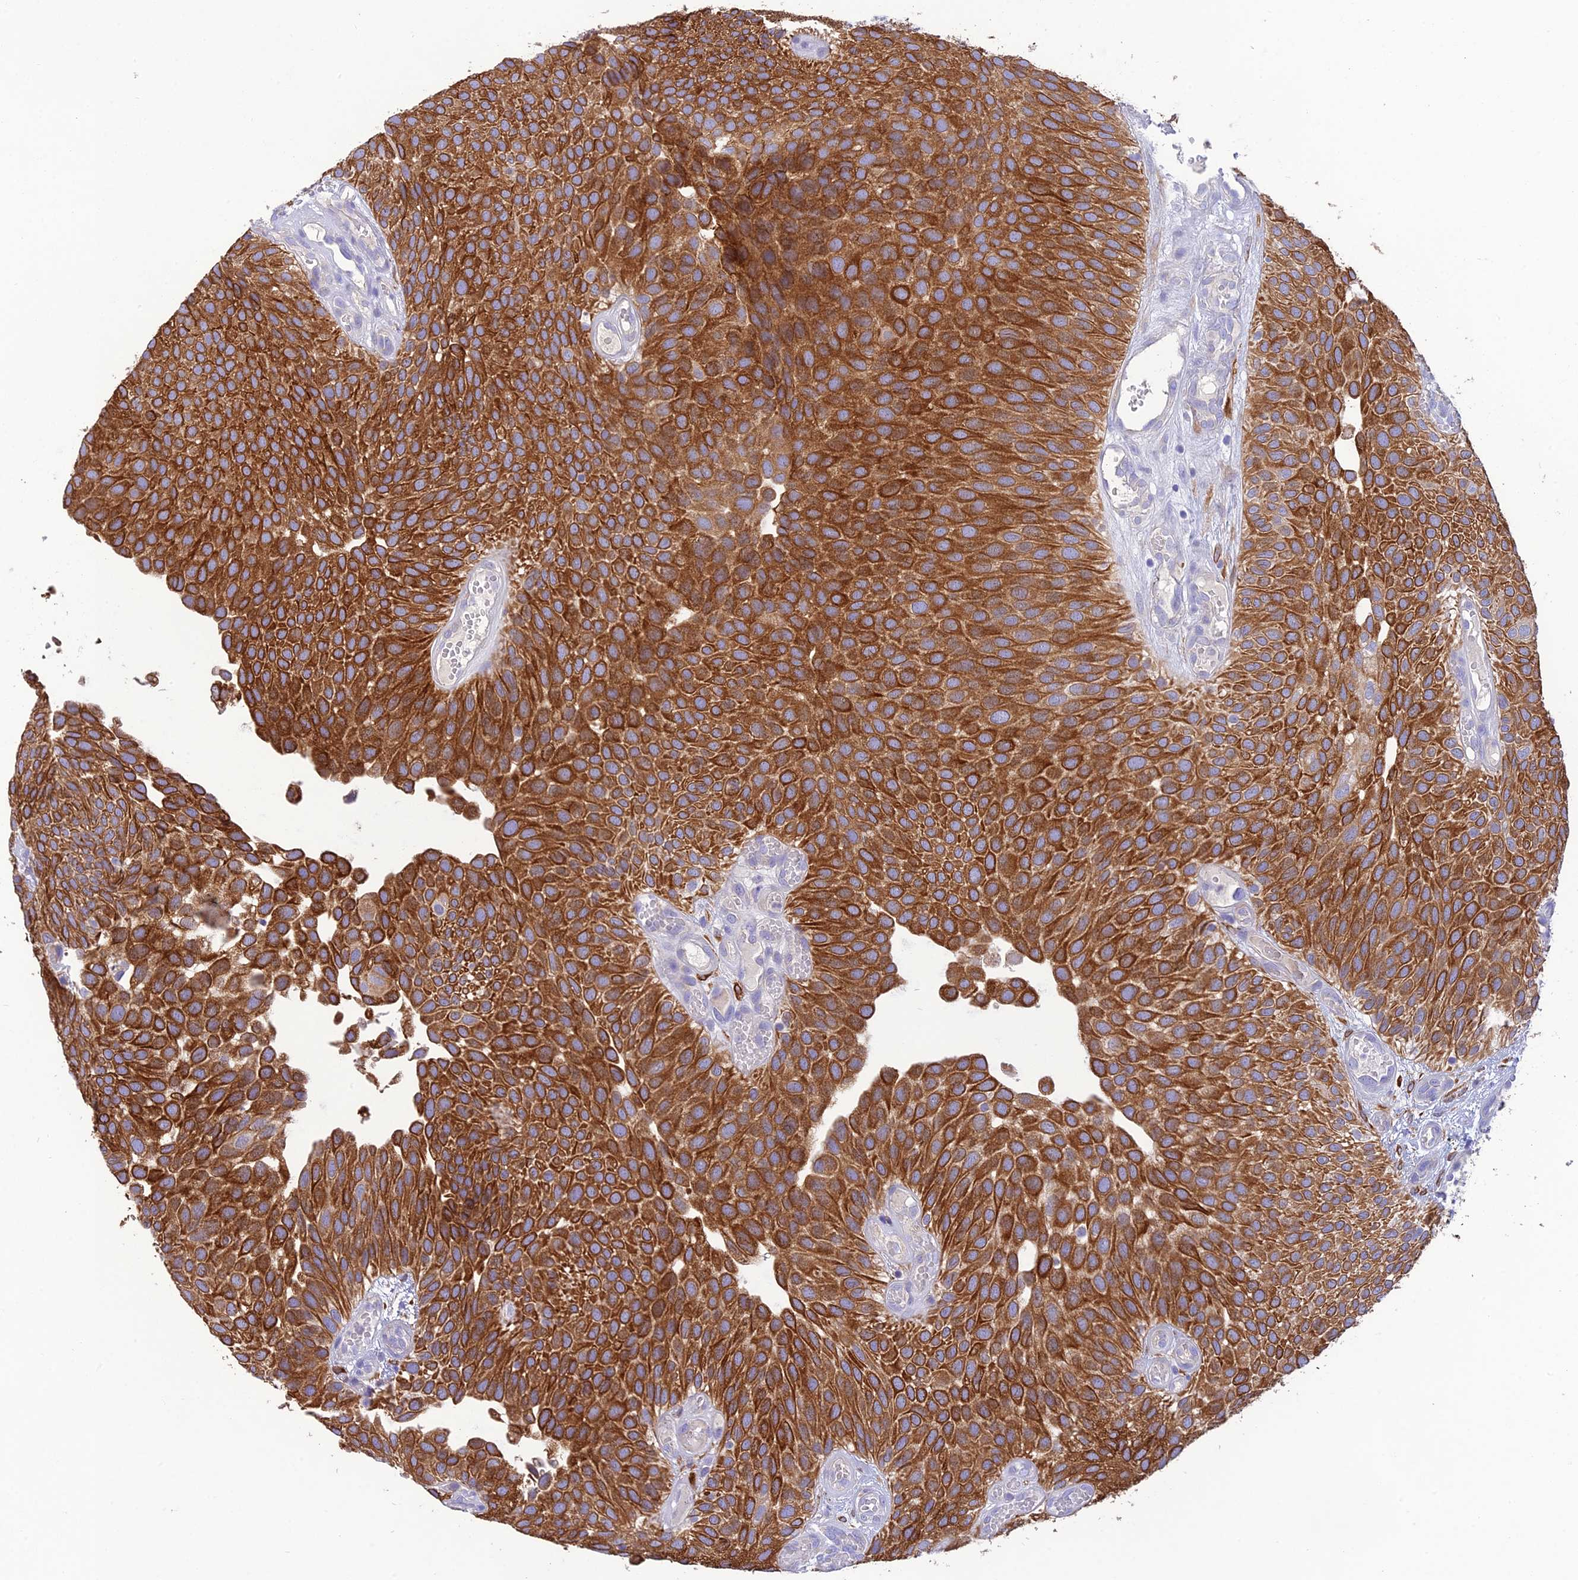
{"staining": {"intensity": "strong", "quantity": ">75%", "location": "cytoplasmic/membranous"}, "tissue": "urothelial cancer", "cell_type": "Tumor cells", "image_type": "cancer", "snomed": [{"axis": "morphology", "description": "Urothelial carcinoma, Low grade"}, {"axis": "topography", "description": "Urinary bladder"}], "caption": "Immunohistochemical staining of low-grade urothelial carcinoma reveals strong cytoplasmic/membranous protein expression in about >75% of tumor cells. (DAB IHC with brightfield microscopy, high magnification).", "gene": "HSD17B2", "patient": {"sex": "male", "age": 89}}